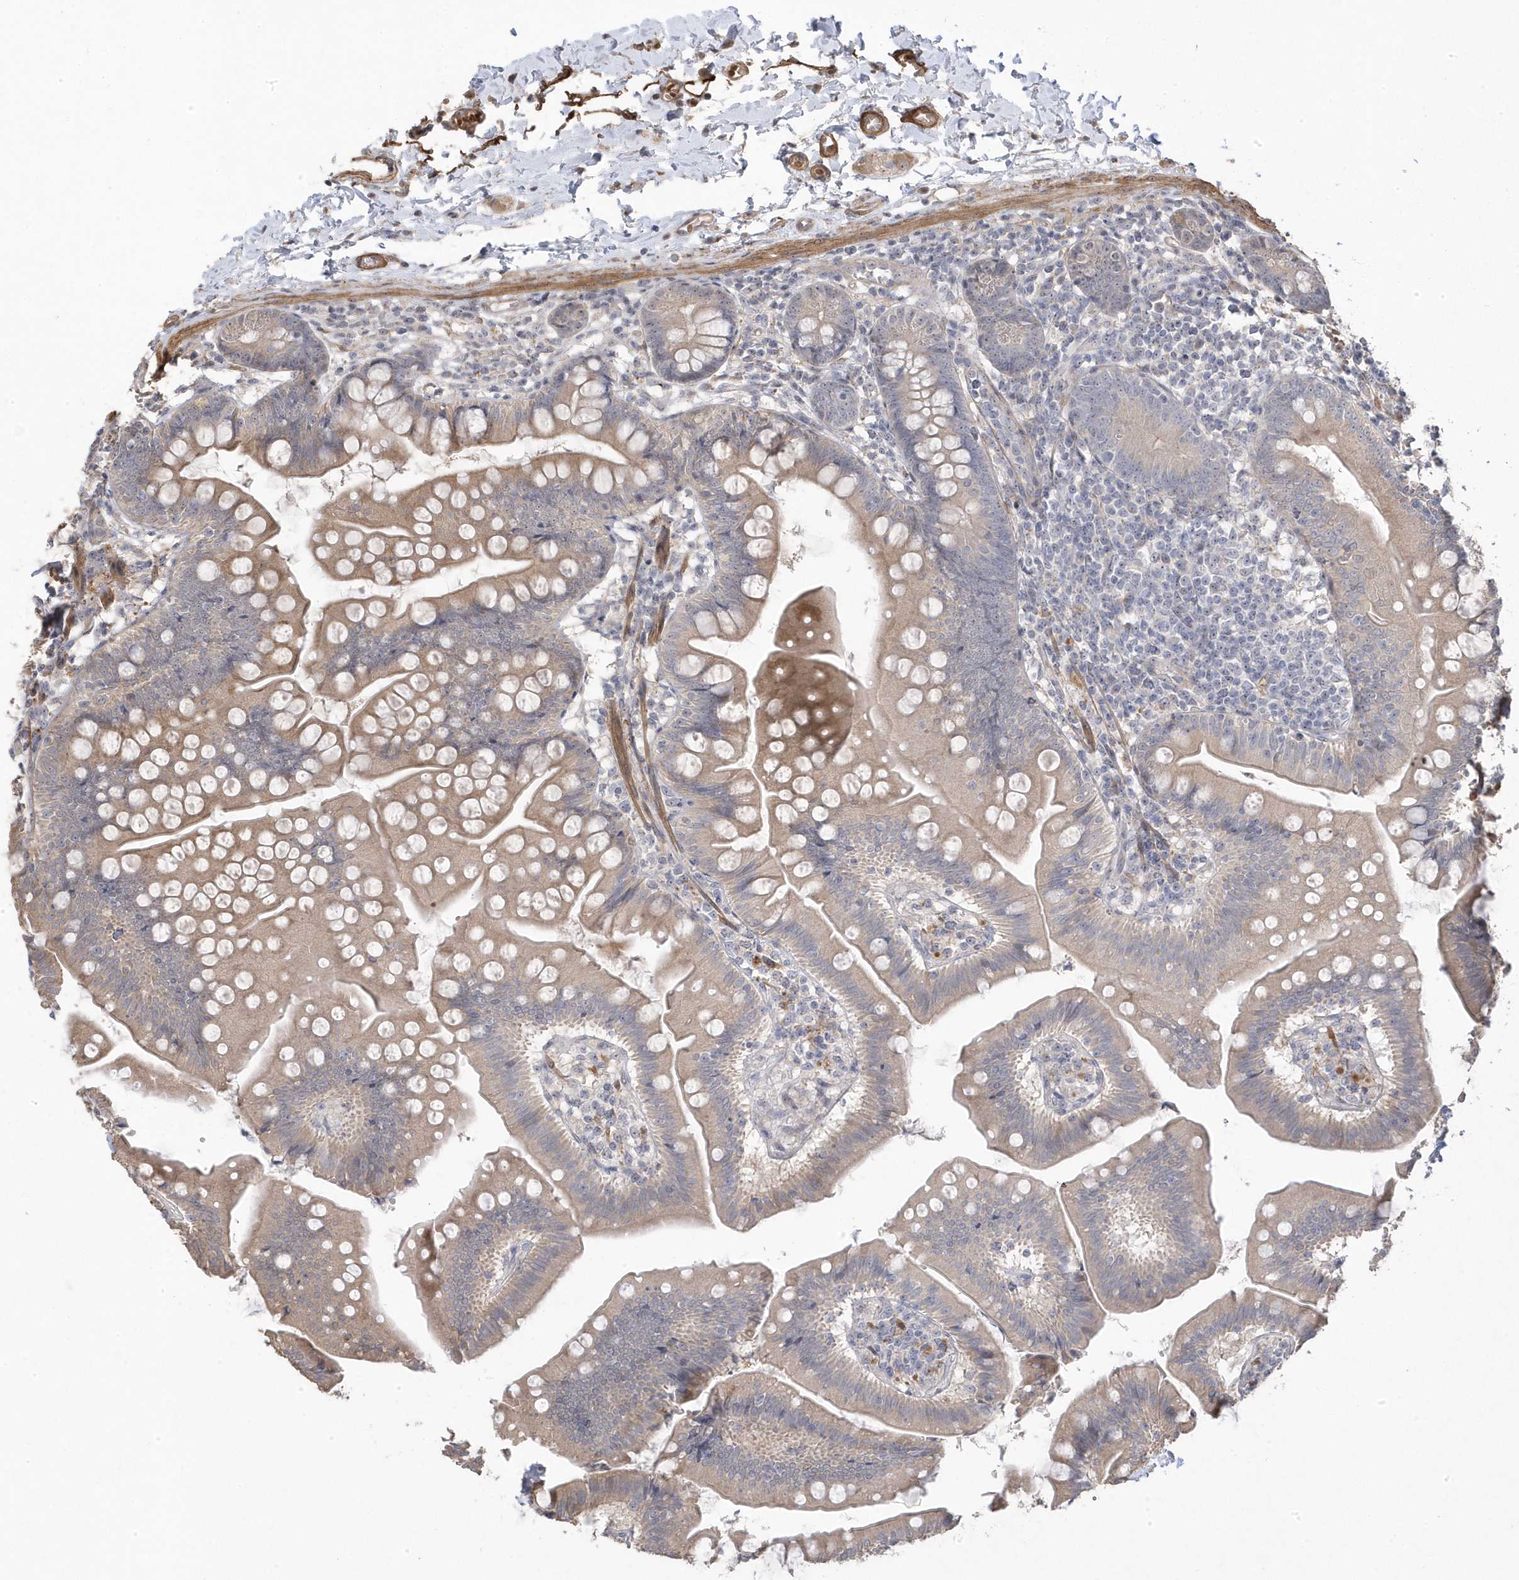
{"staining": {"intensity": "moderate", "quantity": "25%-75%", "location": "cytoplasmic/membranous"}, "tissue": "small intestine", "cell_type": "Glandular cells", "image_type": "normal", "snomed": [{"axis": "morphology", "description": "Normal tissue, NOS"}, {"axis": "topography", "description": "Small intestine"}], "caption": "Protein staining of unremarkable small intestine exhibits moderate cytoplasmic/membranous staining in about 25%-75% of glandular cells.", "gene": "GTPBP6", "patient": {"sex": "male", "age": 7}}